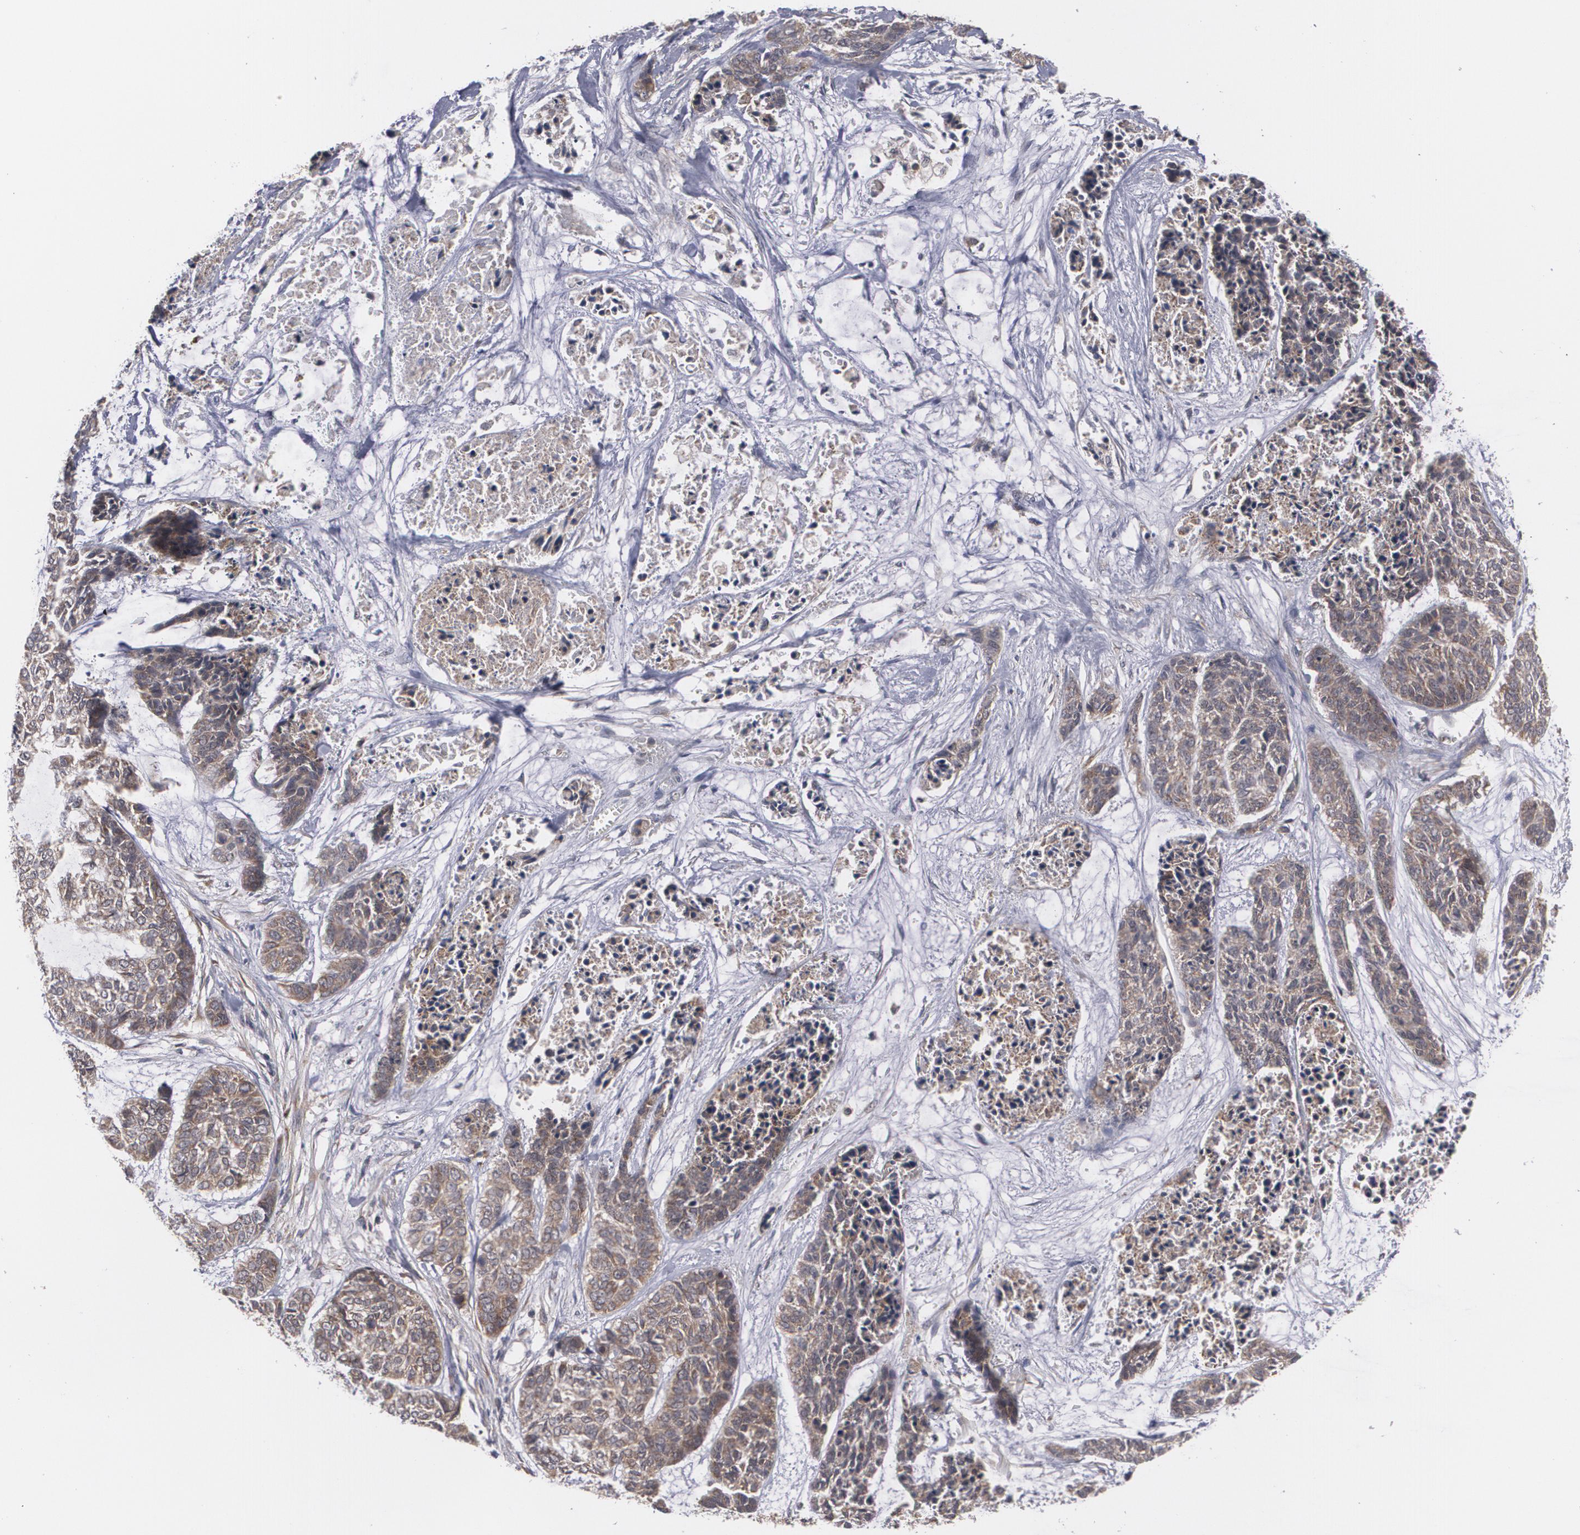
{"staining": {"intensity": "weak", "quantity": ">75%", "location": "cytoplasmic/membranous"}, "tissue": "skin cancer", "cell_type": "Tumor cells", "image_type": "cancer", "snomed": [{"axis": "morphology", "description": "Basal cell carcinoma"}, {"axis": "topography", "description": "Skin"}], "caption": "Weak cytoplasmic/membranous positivity is identified in approximately >75% of tumor cells in basal cell carcinoma (skin). The staining was performed using DAB (3,3'-diaminobenzidine), with brown indicating positive protein expression. Nuclei are stained blue with hematoxylin.", "gene": "BMP6", "patient": {"sex": "female", "age": 64}}